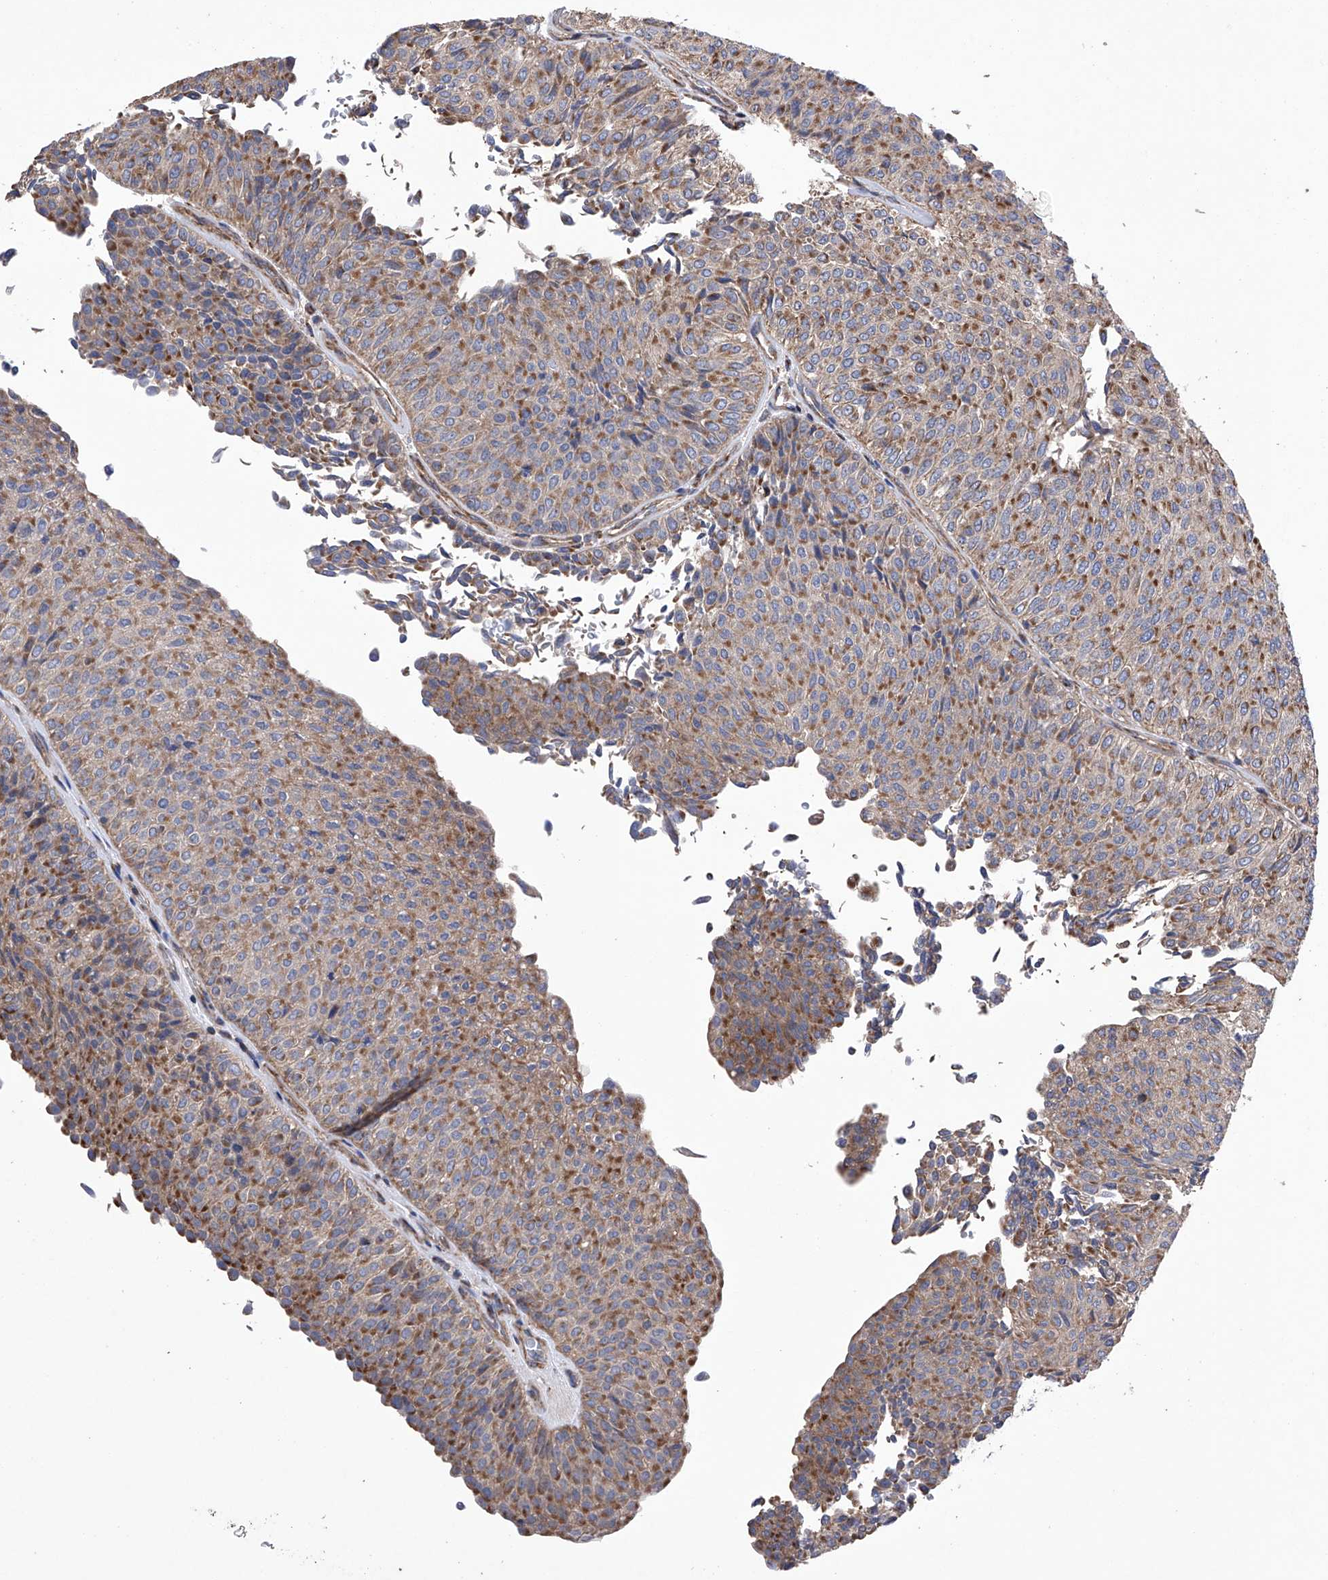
{"staining": {"intensity": "moderate", "quantity": ">75%", "location": "cytoplasmic/membranous"}, "tissue": "urothelial cancer", "cell_type": "Tumor cells", "image_type": "cancer", "snomed": [{"axis": "morphology", "description": "Urothelial carcinoma, Low grade"}, {"axis": "topography", "description": "Urinary bladder"}], "caption": "Immunohistochemical staining of human urothelial carcinoma (low-grade) exhibits medium levels of moderate cytoplasmic/membranous positivity in about >75% of tumor cells.", "gene": "EFCAB2", "patient": {"sex": "male", "age": 78}}